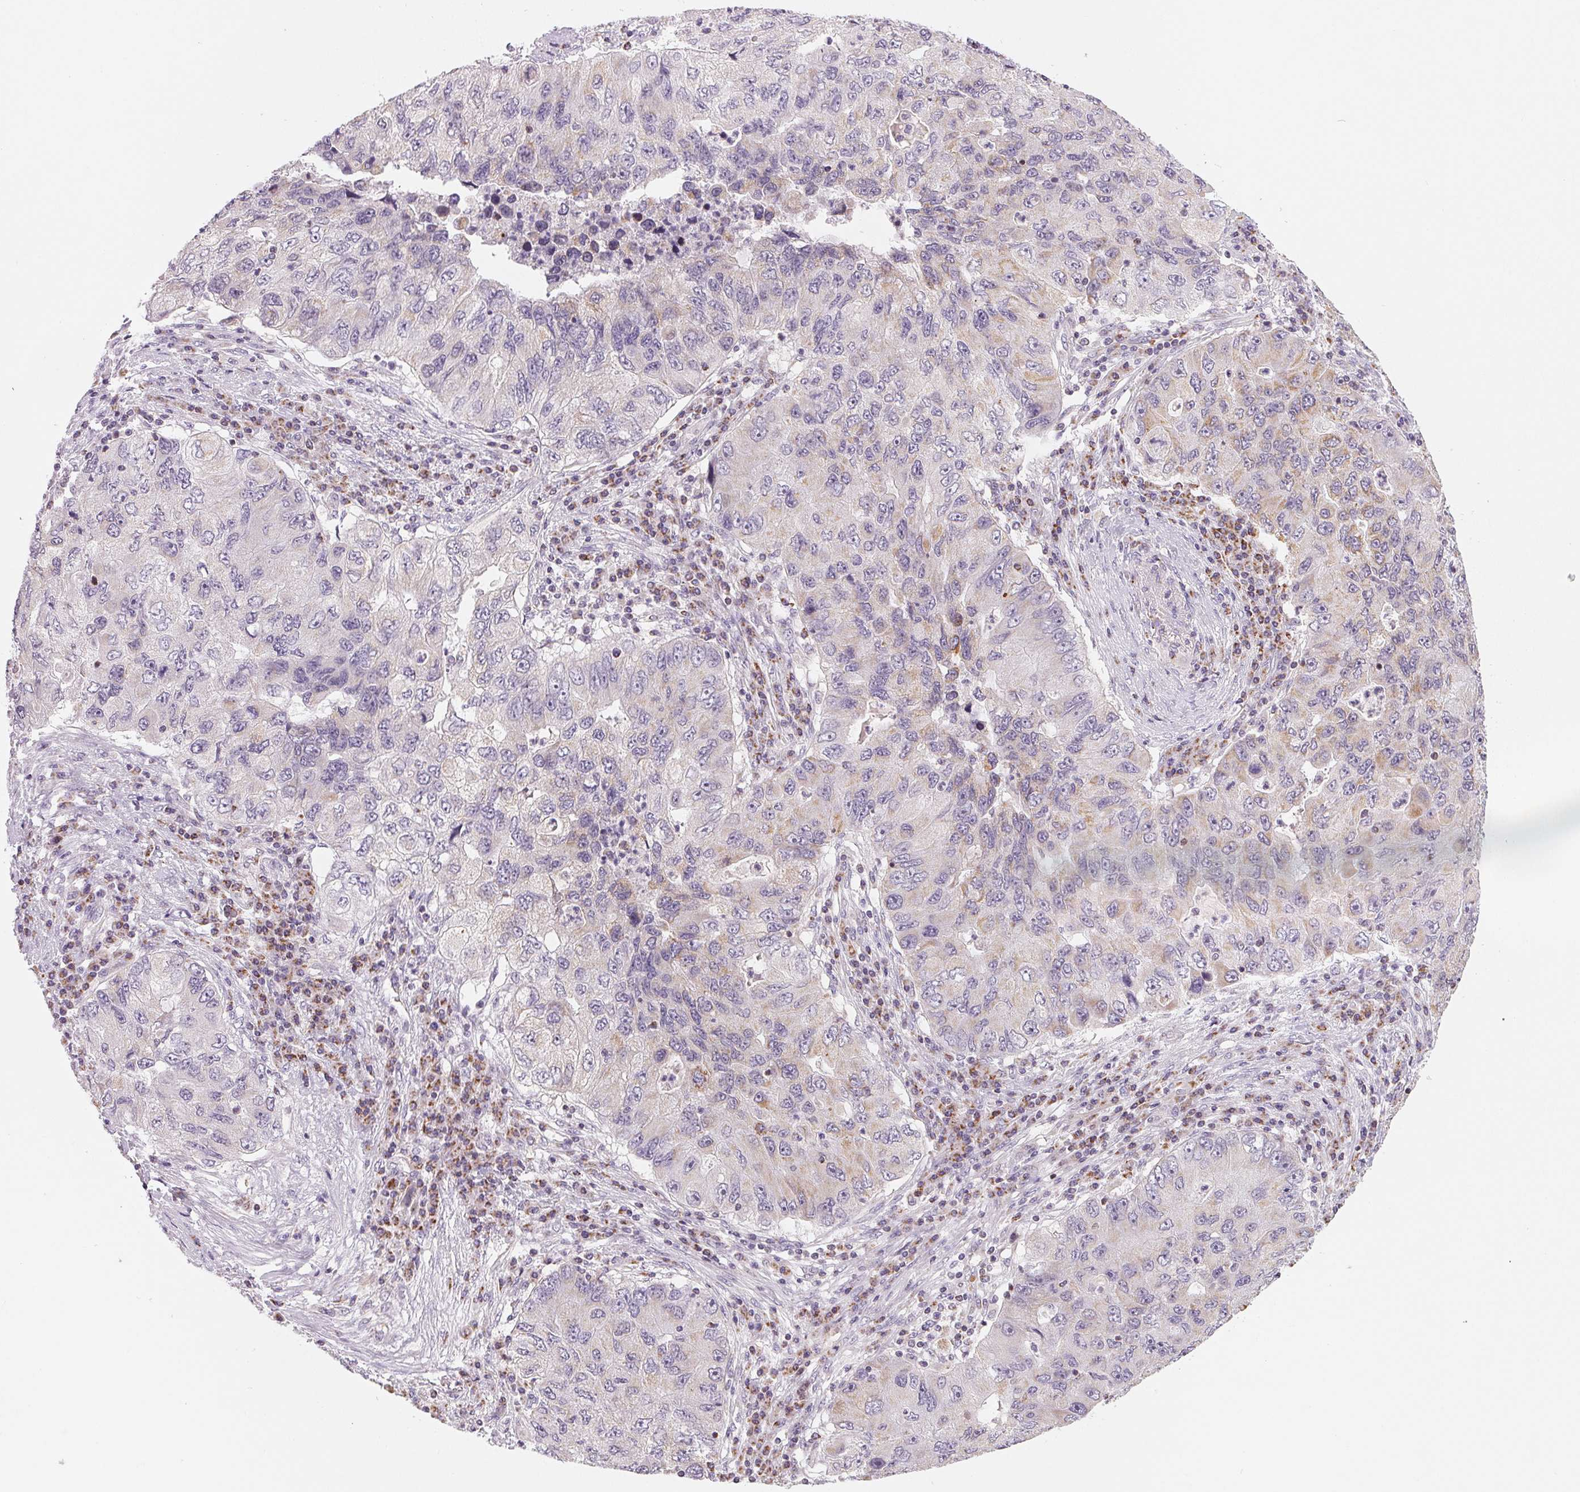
{"staining": {"intensity": "negative", "quantity": "none", "location": "none"}, "tissue": "lung cancer", "cell_type": "Tumor cells", "image_type": "cancer", "snomed": [{"axis": "morphology", "description": "Adenocarcinoma, NOS"}, {"axis": "morphology", "description": "Adenocarcinoma, metastatic, NOS"}, {"axis": "topography", "description": "Lymph node"}, {"axis": "topography", "description": "Lung"}], "caption": "There is no significant positivity in tumor cells of lung cancer. (Stains: DAB IHC with hematoxylin counter stain, Microscopy: brightfield microscopy at high magnification).", "gene": "HINT2", "patient": {"sex": "female", "age": 54}}